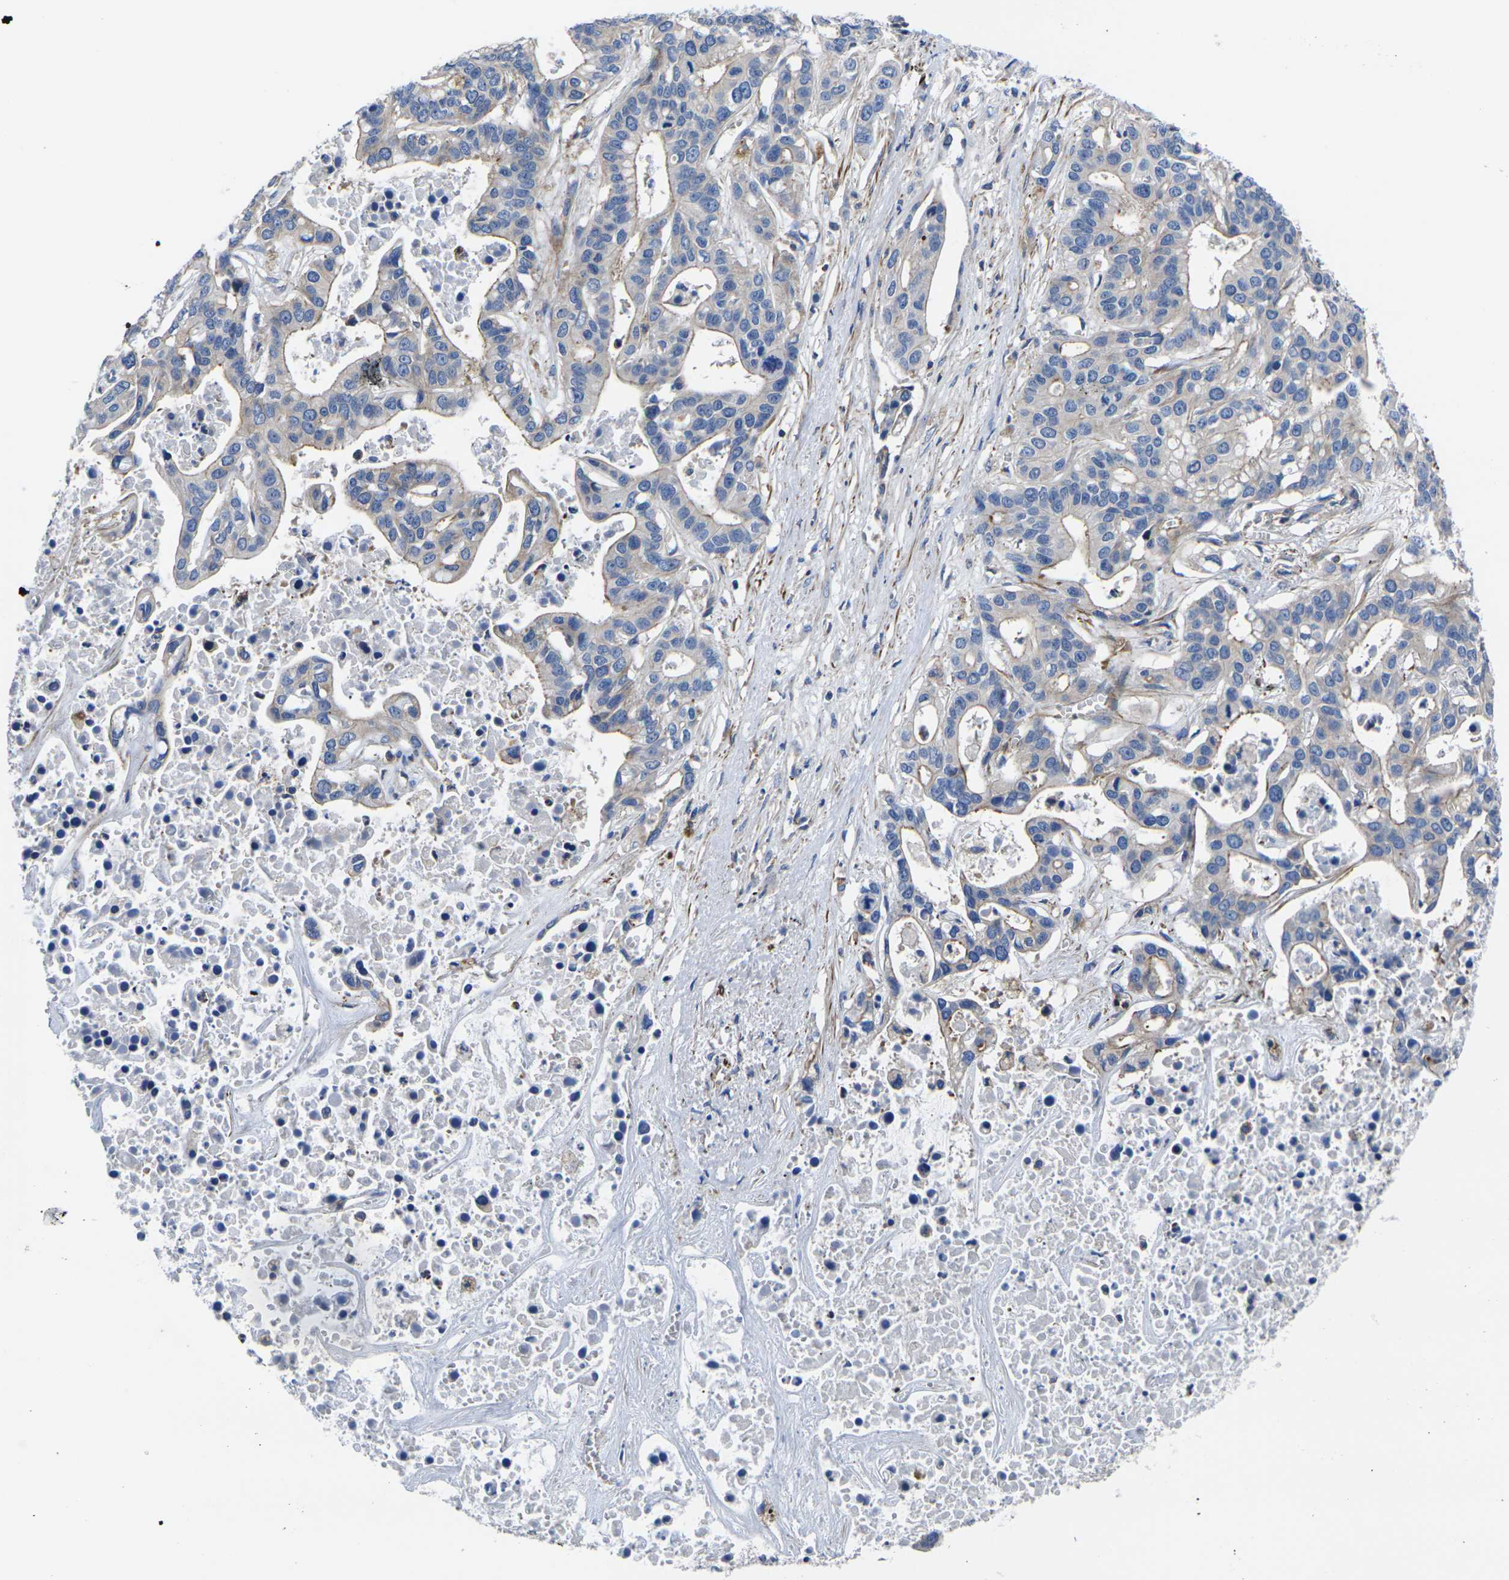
{"staining": {"intensity": "moderate", "quantity": "25%-75%", "location": "cytoplasmic/membranous"}, "tissue": "liver cancer", "cell_type": "Tumor cells", "image_type": "cancer", "snomed": [{"axis": "morphology", "description": "Cholangiocarcinoma"}, {"axis": "topography", "description": "Liver"}], "caption": "IHC of cholangiocarcinoma (liver) exhibits medium levels of moderate cytoplasmic/membranous expression in approximately 25%-75% of tumor cells. IHC stains the protein of interest in brown and the nuclei are stained blue.", "gene": "GPR4", "patient": {"sex": "female", "age": 65}}